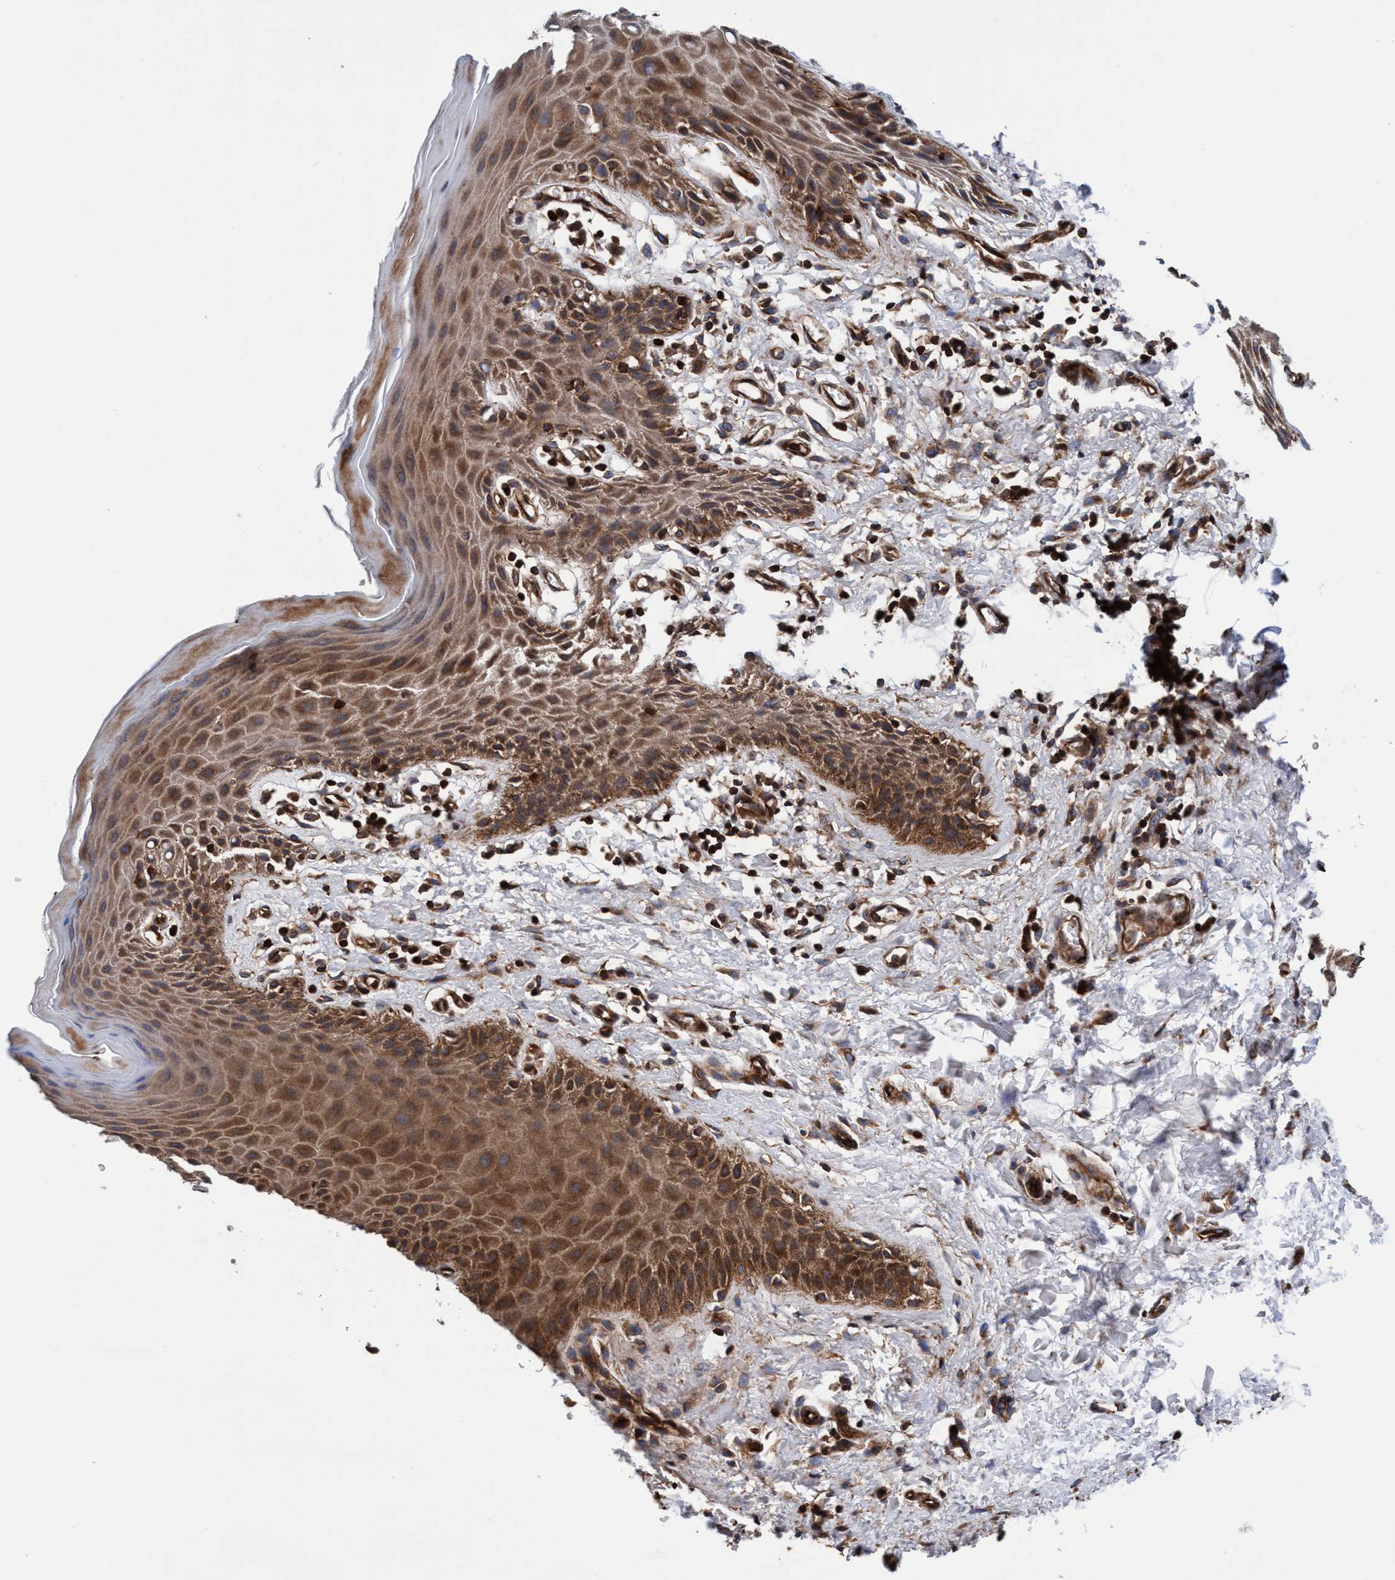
{"staining": {"intensity": "strong", "quantity": "25%-75%", "location": "cytoplasmic/membranous"}, "tissue": "skin", "cell_type": "Epidermal cells", "image_type": "normal", "snomed": [{"axis": "morphology", "description": "Normal tissue, NOS"}, {"axis": "topography", "description": "Anal"}], "caption": "This photomicrograph demonstrates immunohistochemistry (IHC) staining of normal human skin, with high strong cytoplasmic/membranous positivity in approximately 25%-75% of epidermal cells.", "gene": "MCM3AP", "patient": {"sex": "male", "age": 44}}